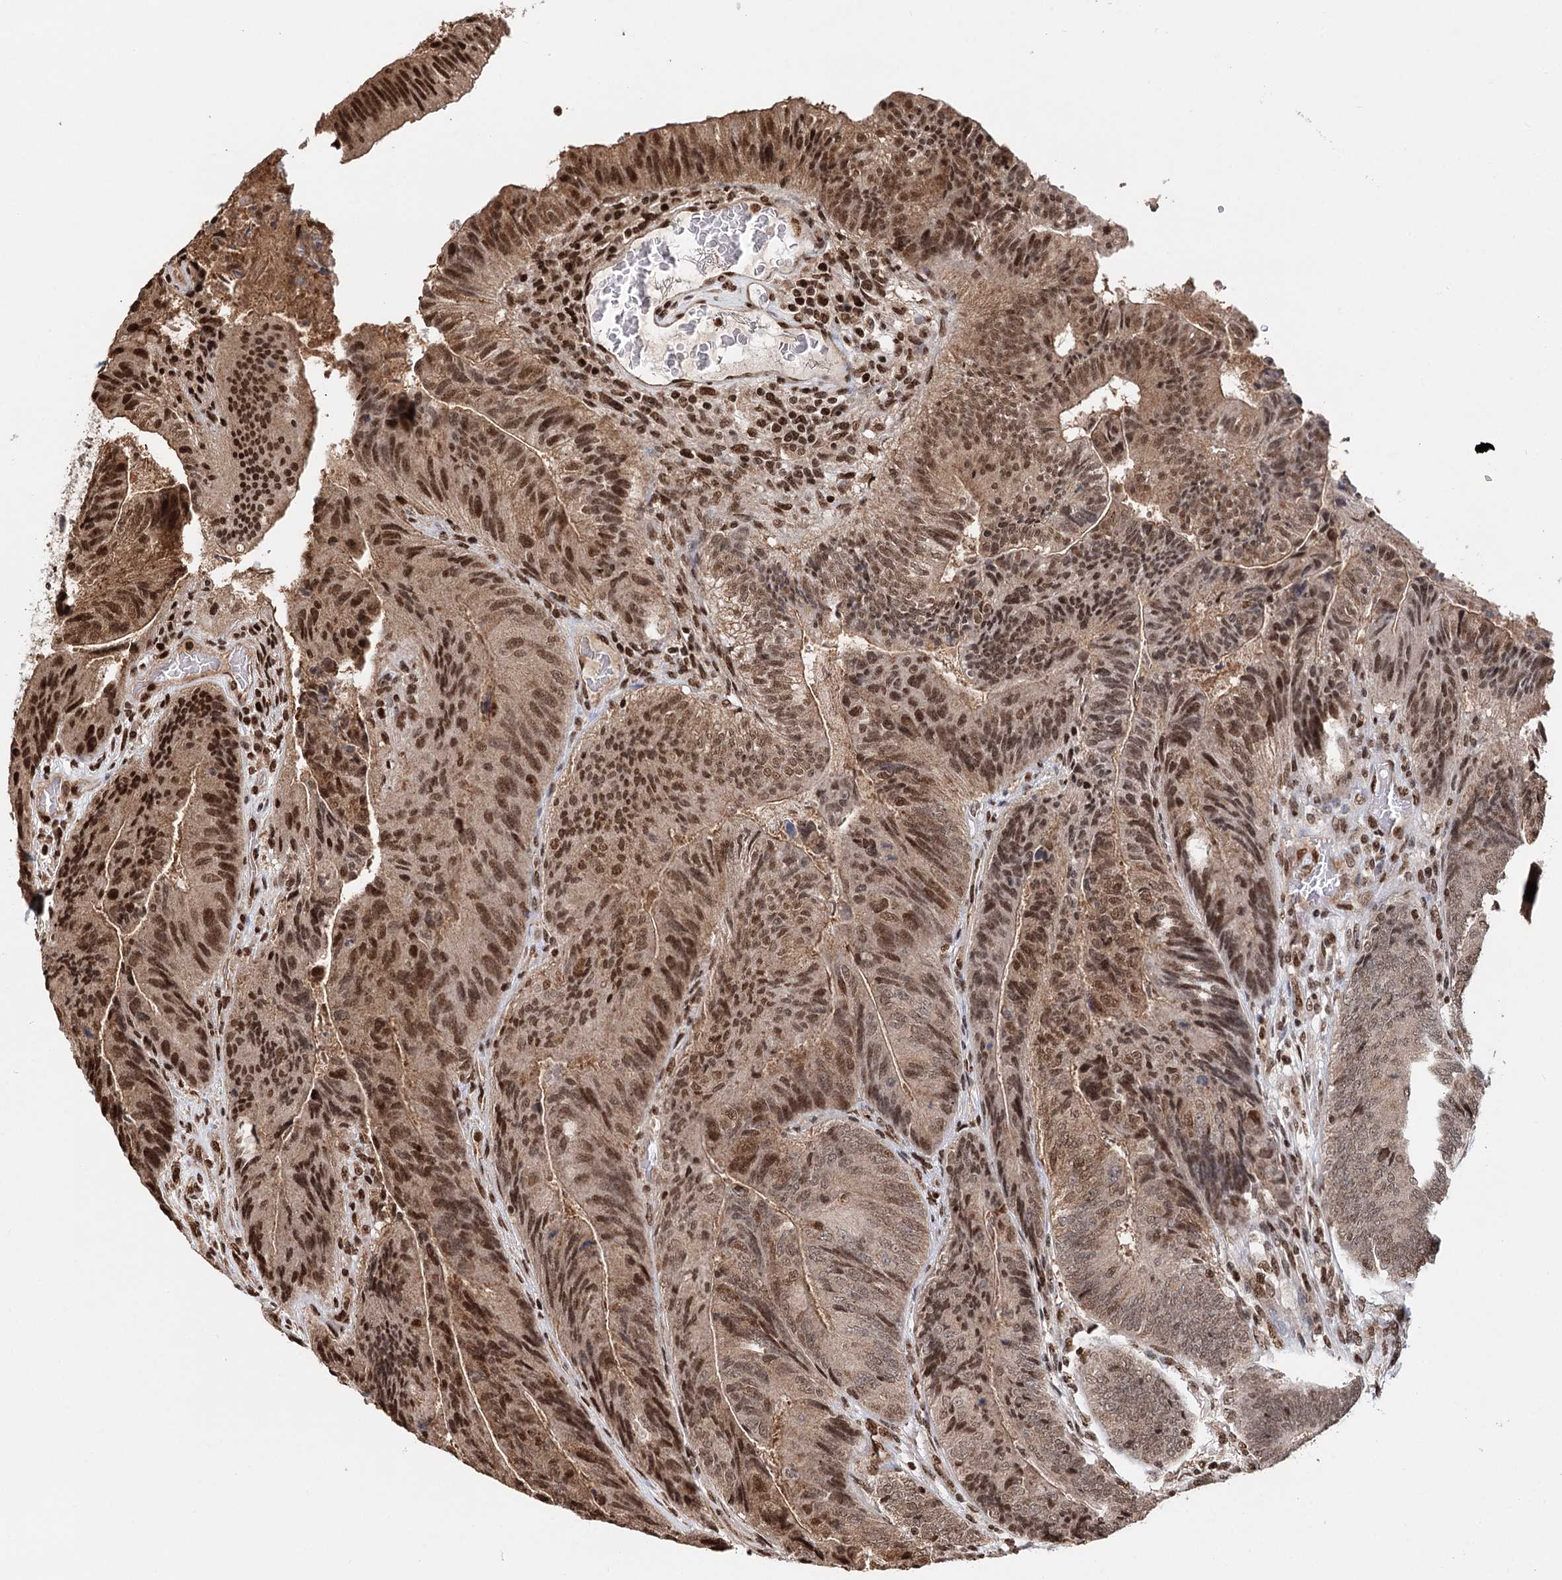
{"staining": {"intensity": "moderate", "quantity": ">75%", "location": "cytoplasmic/membranous,nuclear"}, "tissue": "colorectal cancer", "cell_type": "Tumor cells", "image_type": "cancer", "snomed": [{"axis": "morphology", "description": "Adenocarcinoma, NOS"}, {"axis": "topography", "description": "Colon"}], "caption": "This micrograph shows IHC staining of human adenocarcinoma (colorectal), with medium moderate cytoplasmic/membranous and nuclear positivity in about >75% of tumor cells.", "gene": "RPS27A", "patient": {"sex": "female", "age": 67}}